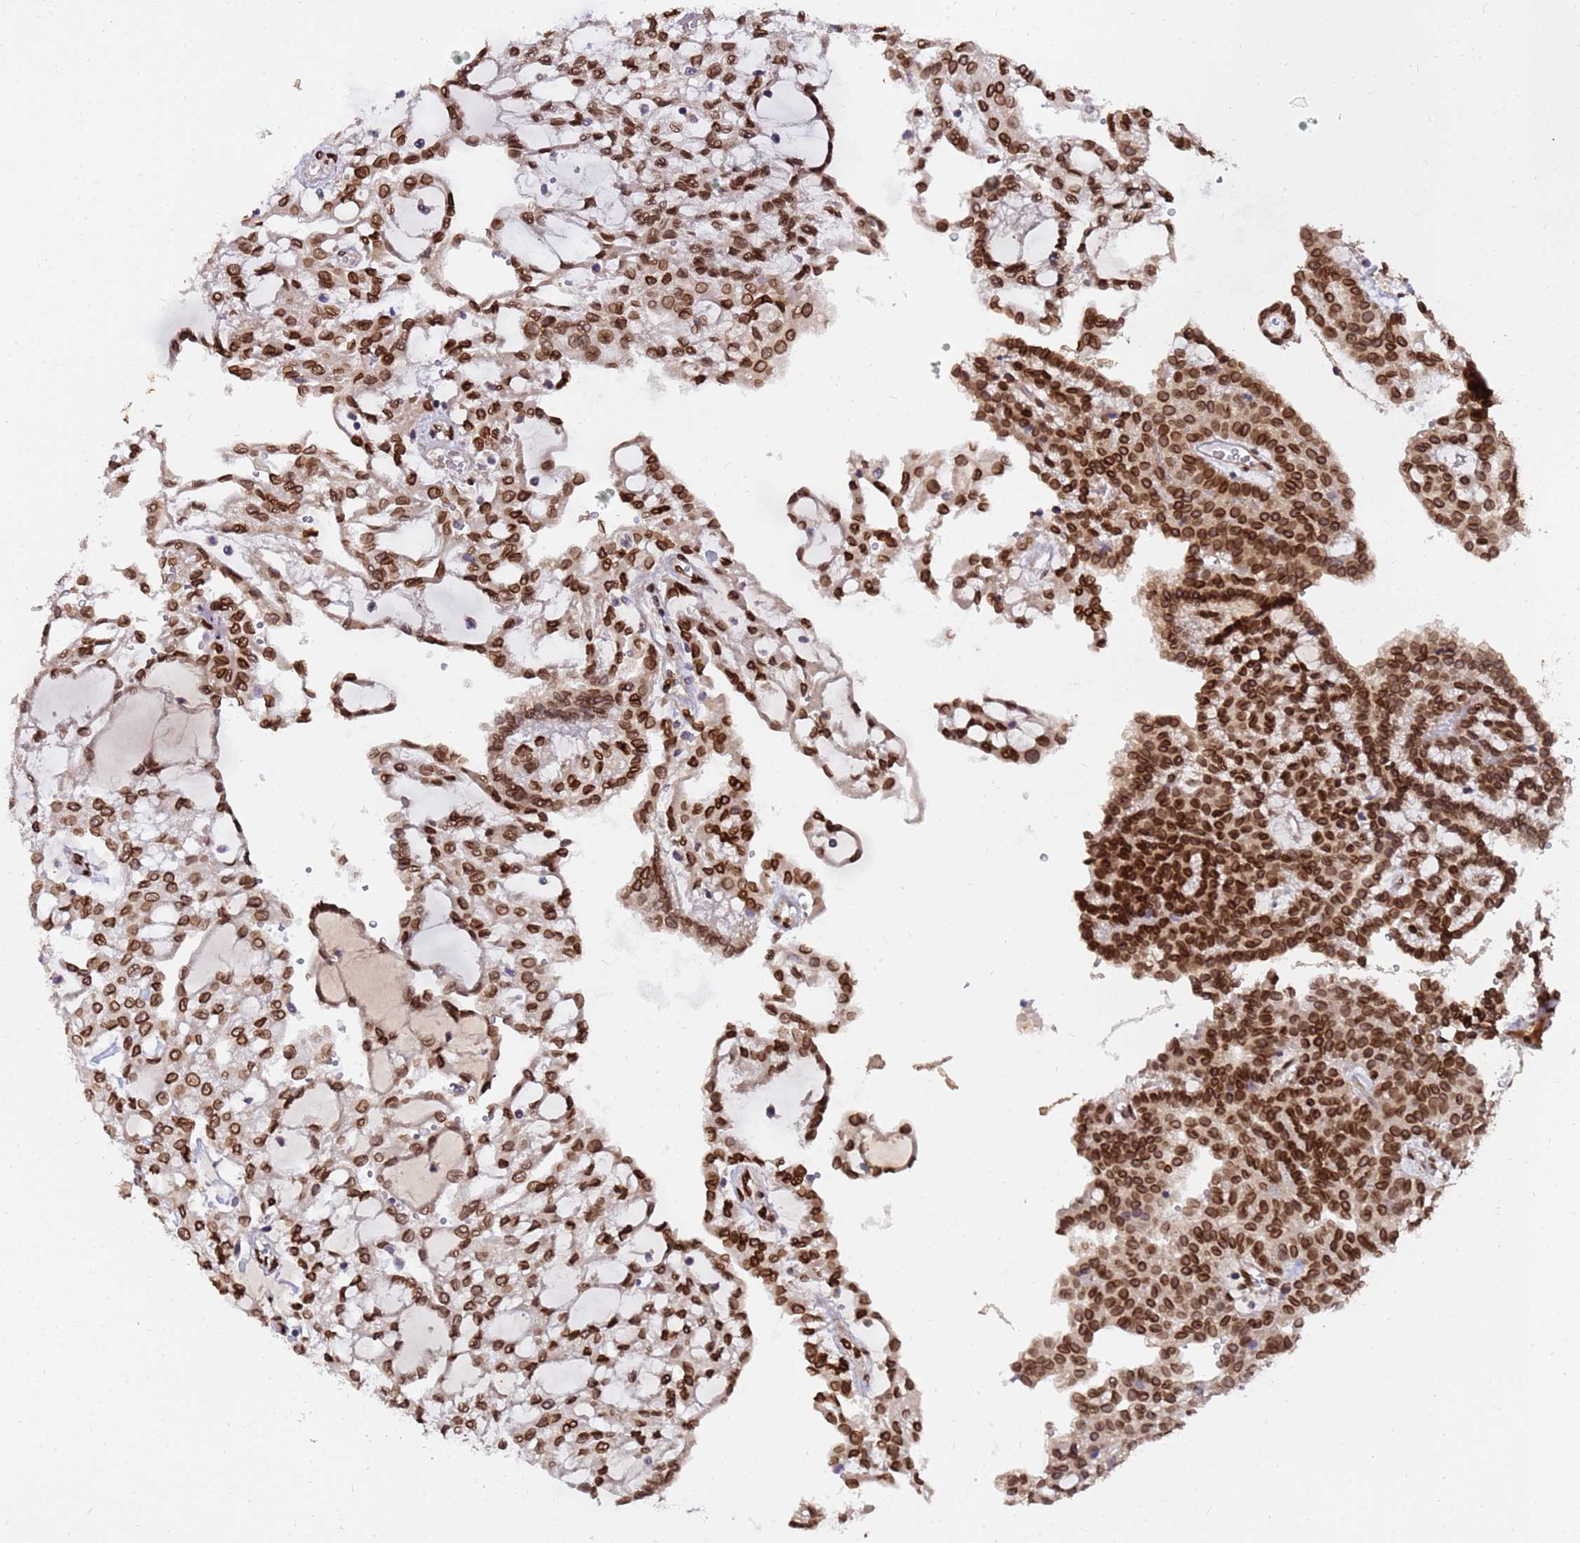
{"staining": {"intensity": "strong", "quantity": ">75%", "location": "cytoplasmic/membranous,nuclear"}, "tissue": "renal cancer", "cell_type": "Tumor cells", "image_type": "cancer", "snomed": [{"axis": "morphology", "description": "Adenocarcinoma, NOS"}, {"axis": "topography", "description": "Kidney"}], "caption": "Immunohistochemical staining of renal adenocarcinoma demonstrates high levels of strong cytoplasmic/membranous and nuclear protein positivity in about >75% of tumor cells.", "gene": "GPR135", "patient": {"sex": "male", "age": 63}}